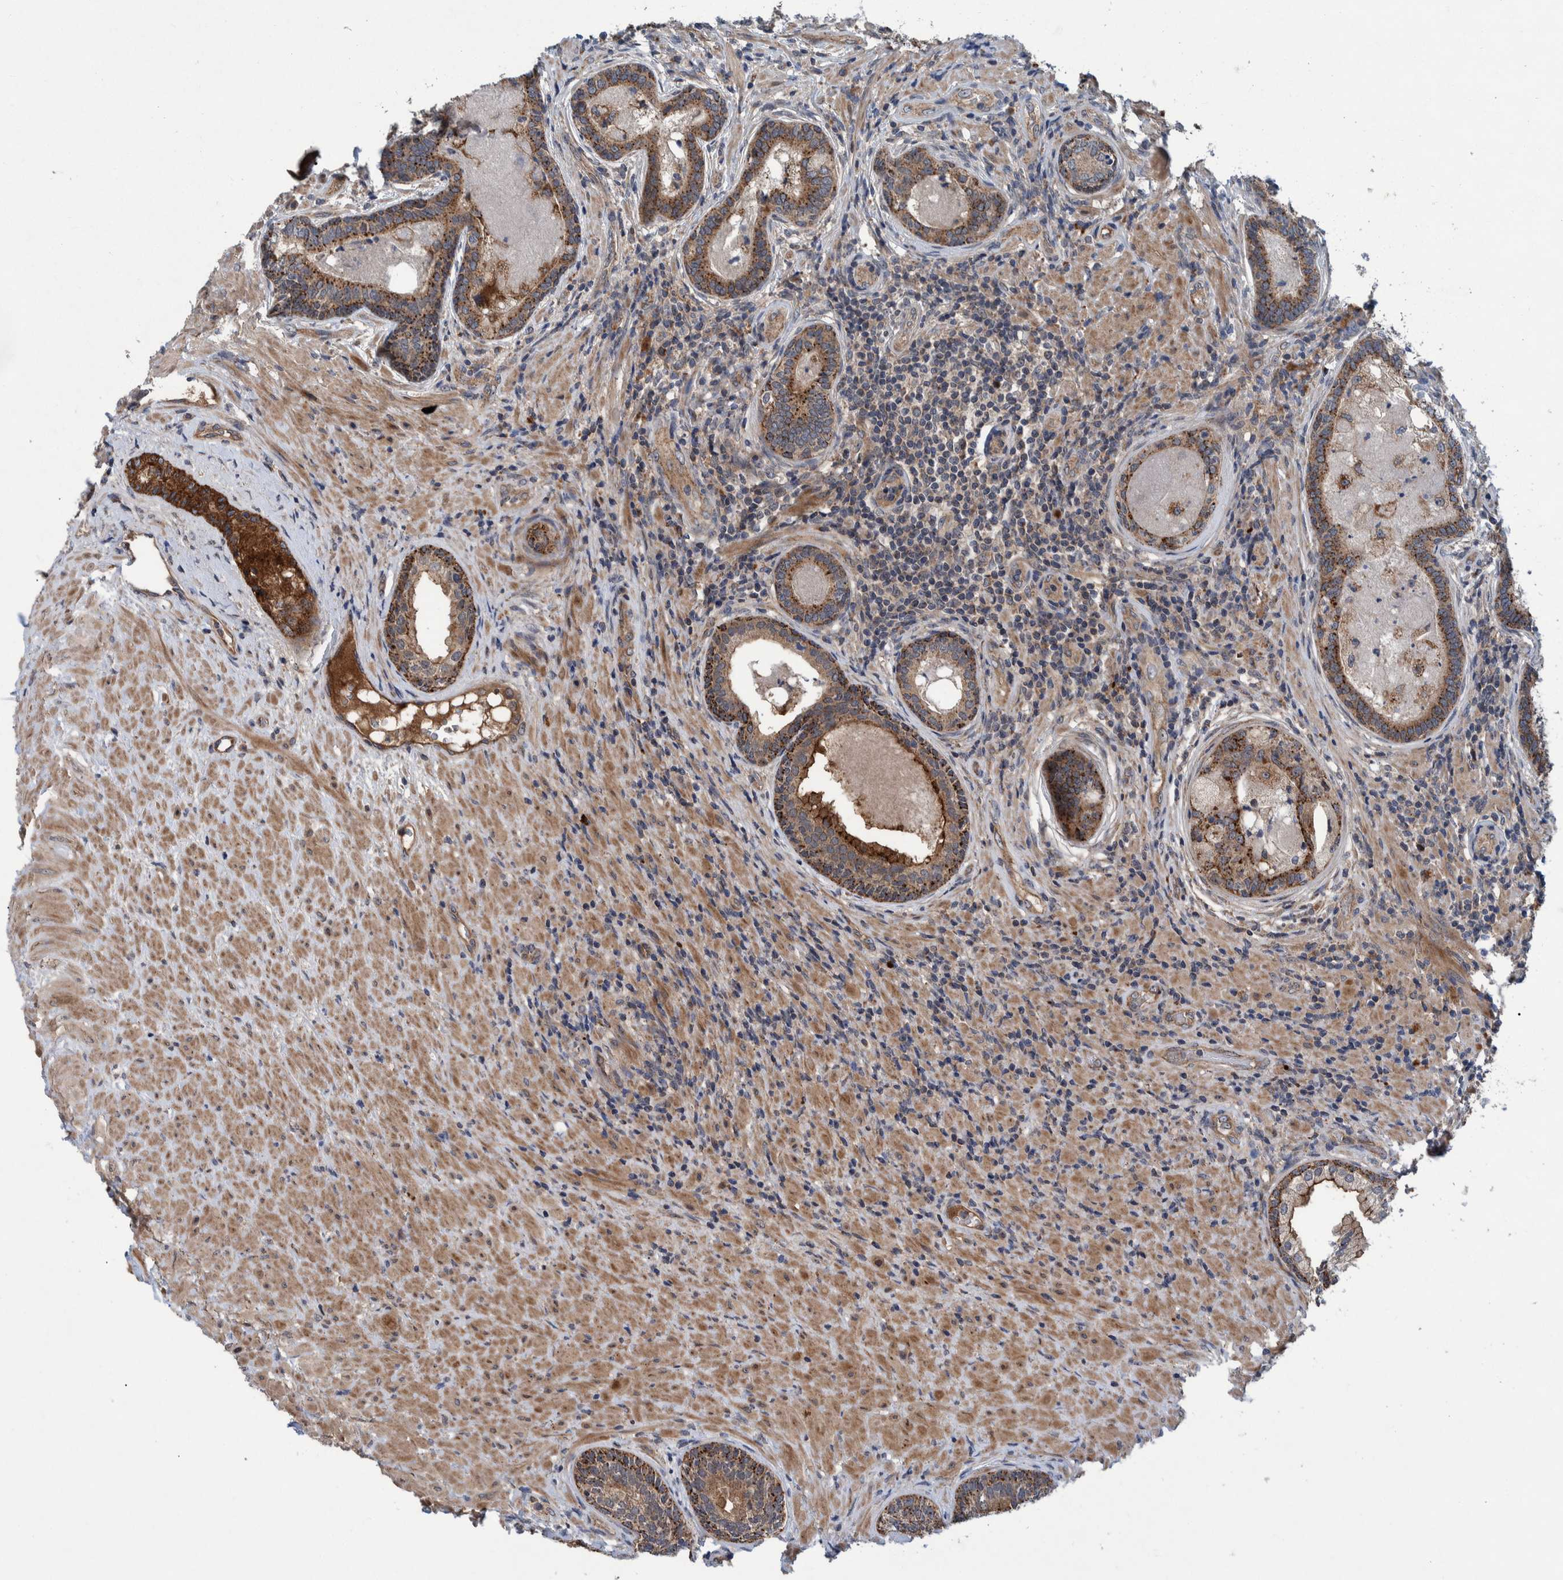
{"staining": {"intensity": "moderate", "quantity": ">75%", "location": "cytoplasmic/membranous"}, "tissue": "prostate", "cell_type": "Glandular cells", "image_type": "normal", "snomed": [{"axis": "morphology", "description": "Normal tissue, NOS"}, {"axis": "topography", "description": "Prostate"}], "caption": "Protein staining of unremarkable prostate demonstrates moderate cytoplasmic/membranous positivity in approximately >75% of glandular cells.", "gene": "ITIH3", "patient": {"sex": "male", "age": 76}}